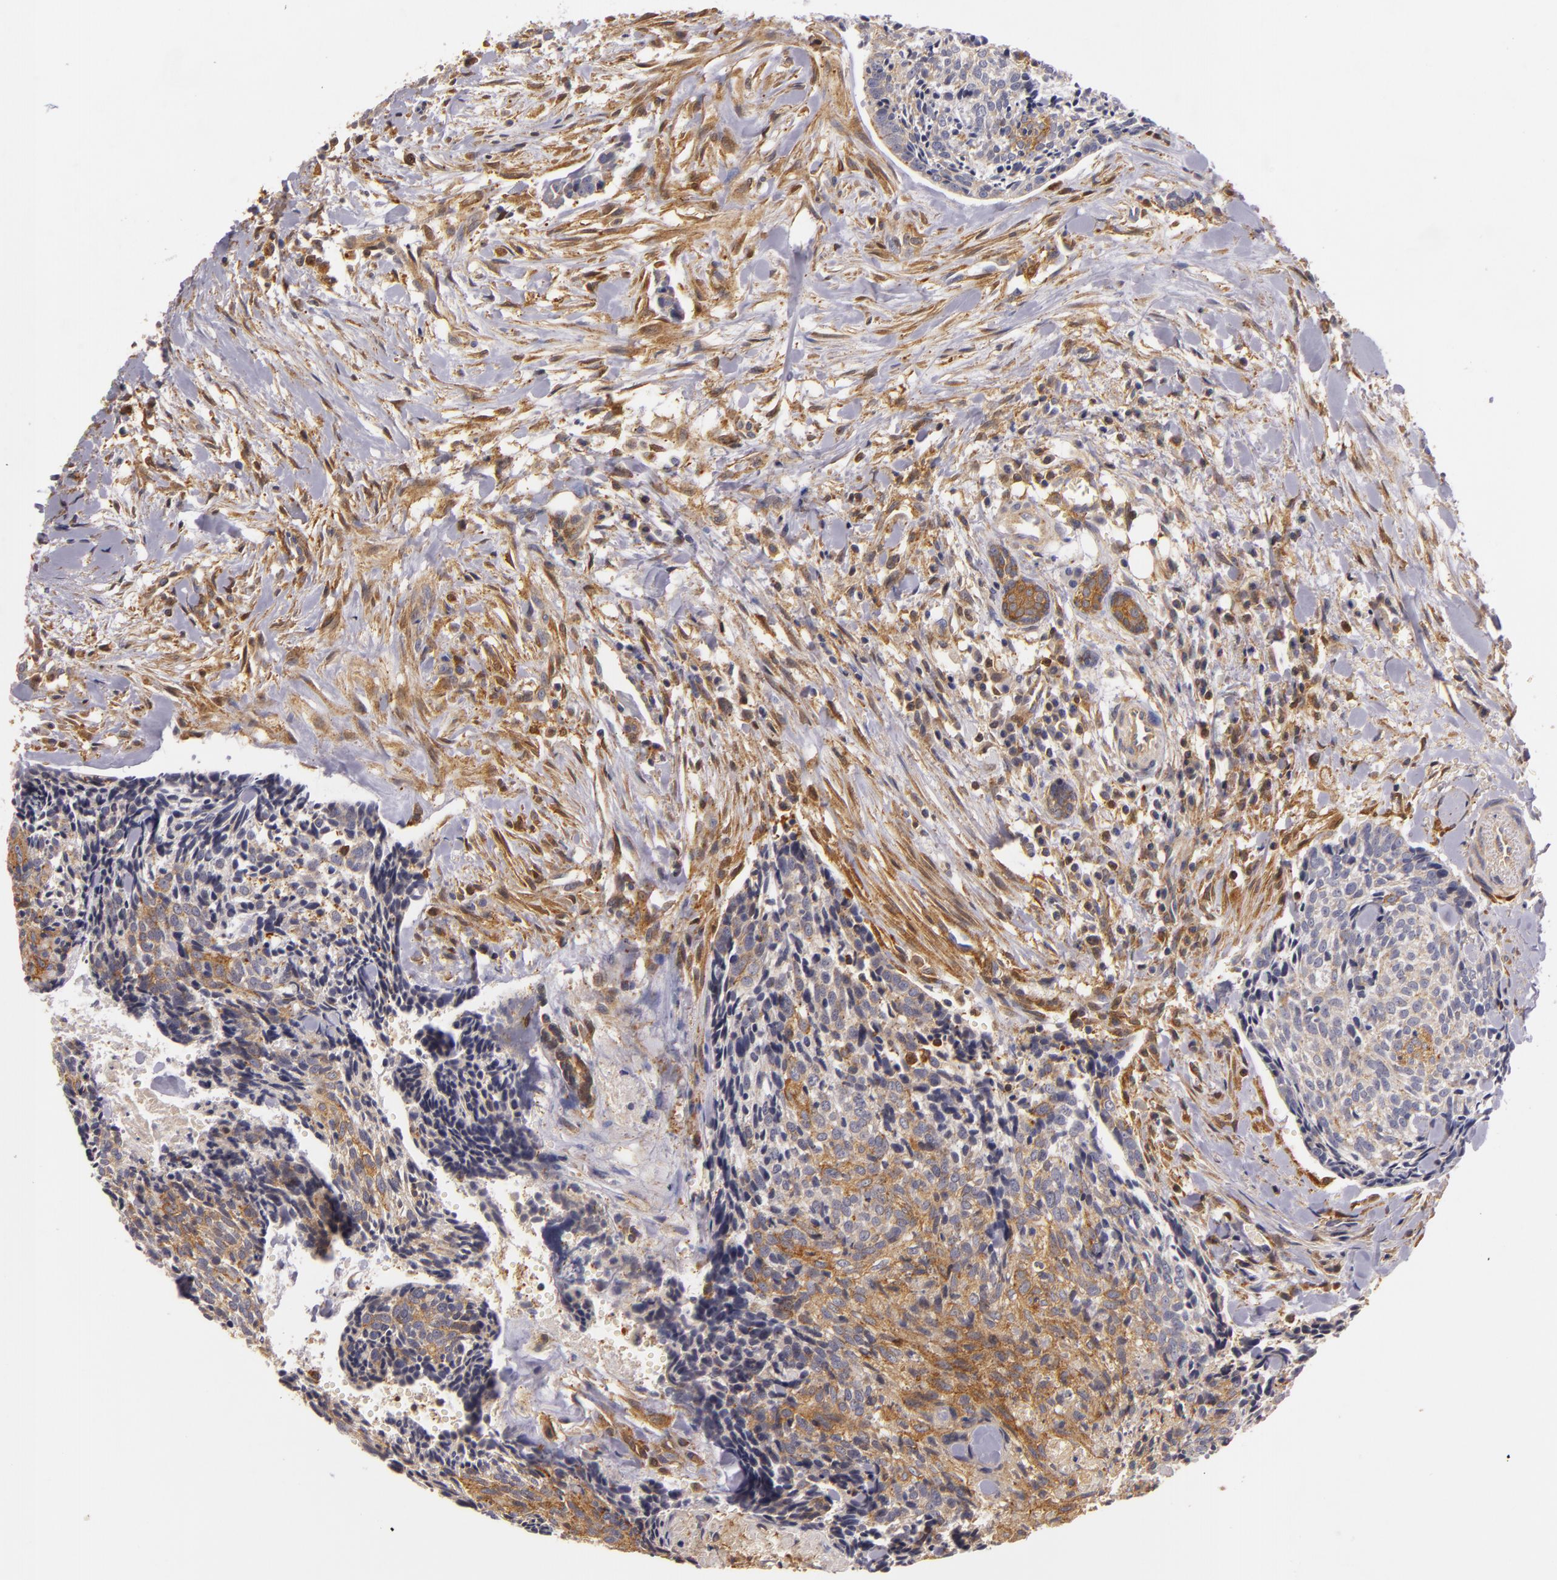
{"staining": {"intensity": "moderate", "quantity": ">75%", "location": "cytoplasmic/membranous"}, "tissue": "head and neck cancer", "cell_type": "Tumor cells", "image_type": "cancer", "snomed": [{"axis": "morphology", "description": "Squamous cell carcinoma, NOS"}, {"axis": "topography", "description": "Salivary gland"}, {"axis": "topography", "description": "Head-Neck"}], "caption": "High-magnification brightfield microscopy of head and neck cancer (squamous cell carcinoma) stained with DAB (3,3'-diaminobenzidine) (brown) and counterstained with hematoxylin (blue). tumor cells exhibit moderate cytoplasmic/membranous positivity is identified in about>75% of cells.", "gene": "TOM1", "patient": {"sex": "male", "age": 70}}